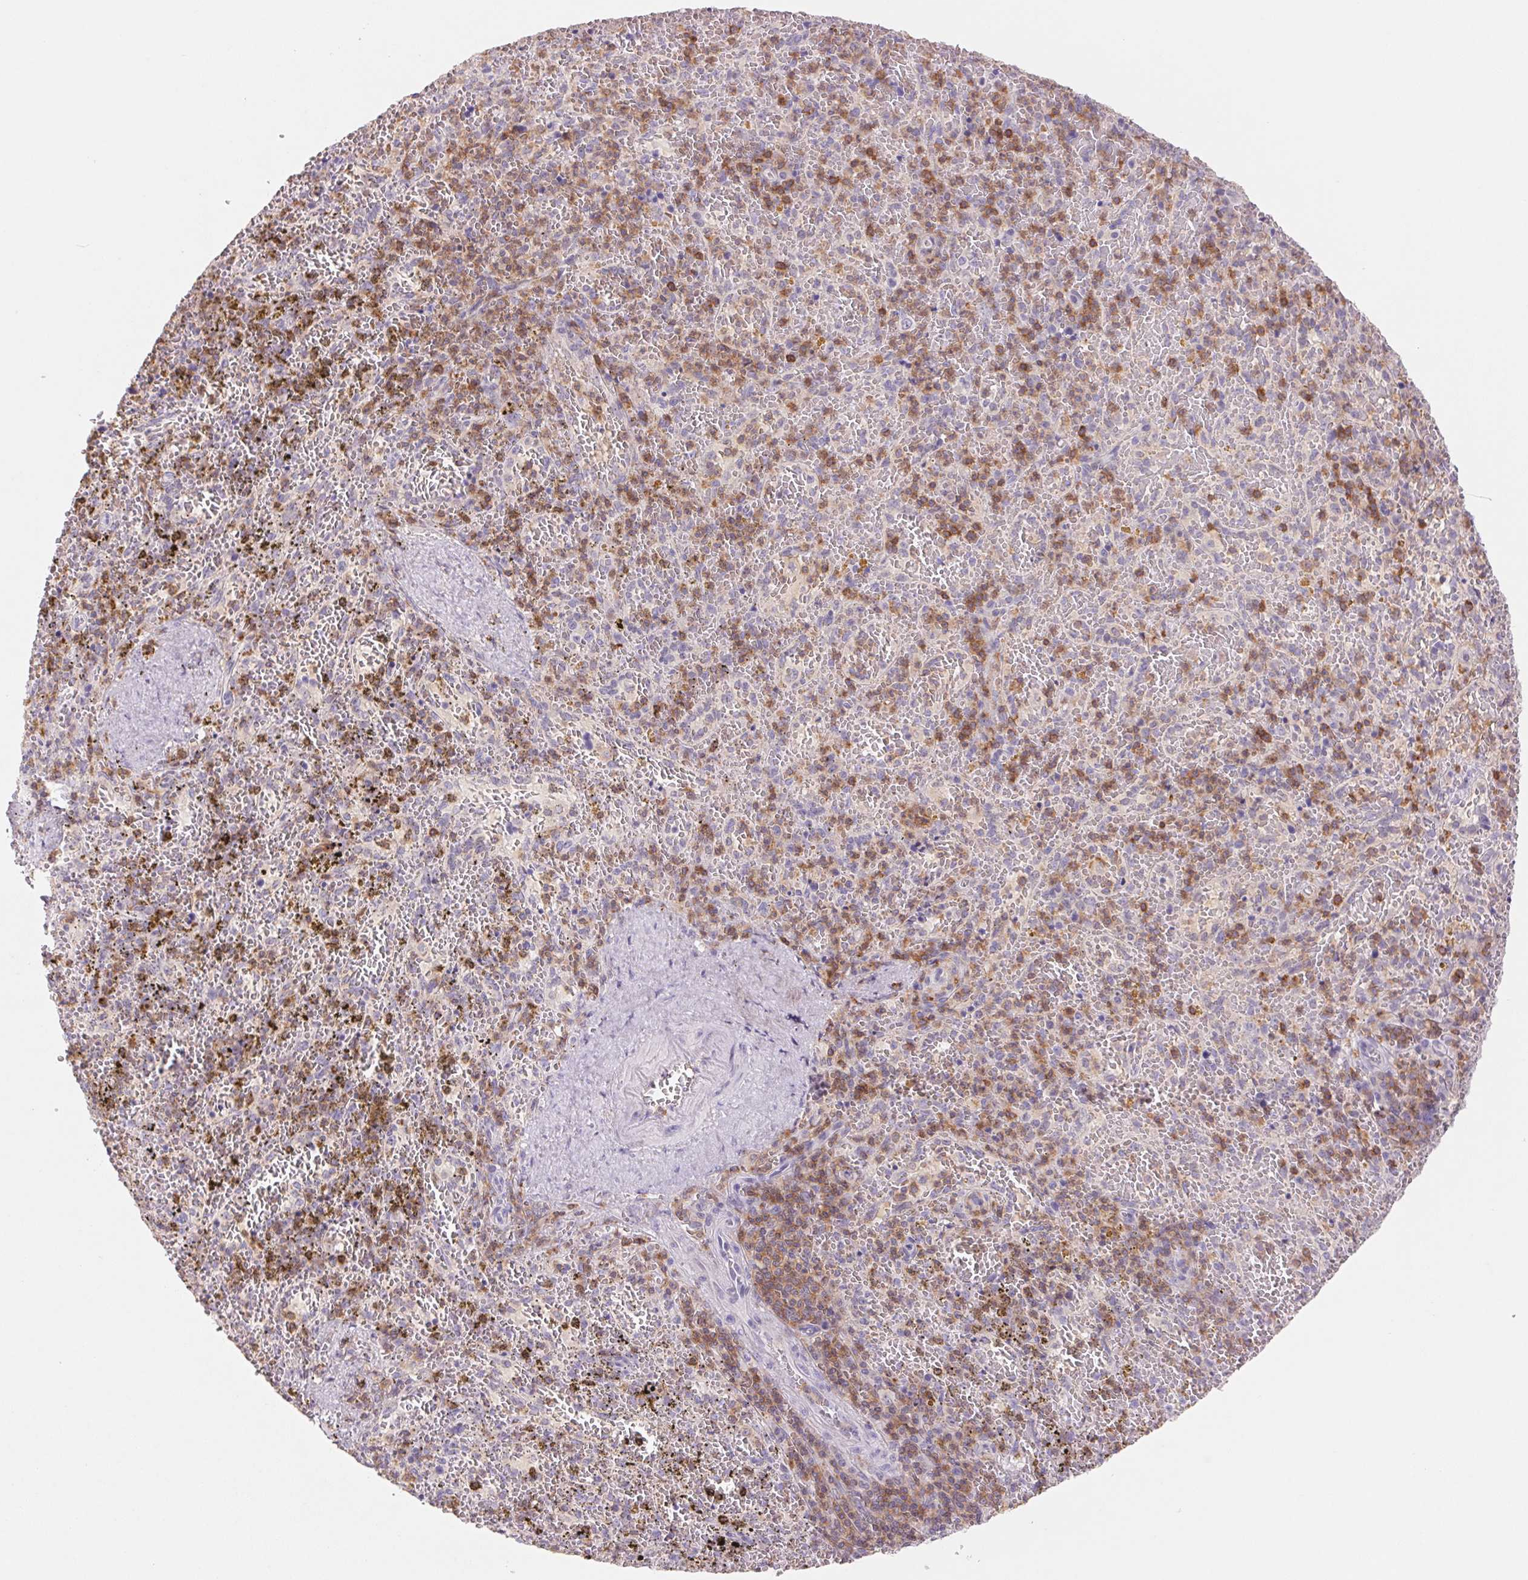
{"staining": {"intensity": "moderate", "quantity": "<25%", "location": "cytoplasmic/membranous"}, "tissue": "spleen", "cell_type": "Cells in red pulp", "image_type": "normal", "snomed": [{"axis": "morphology", "description": "Normal tissue, NOS"}, {"axis": "topography", "description": "Spleen"}], "caption": "Protein staining of unremarkable spleen demonstrates moderate cytoplasmic/membranous staining in approximately <25% of cells in red pulp.", "gene": "KIF26A", "patient": {"sex": "female", "age": 50}}